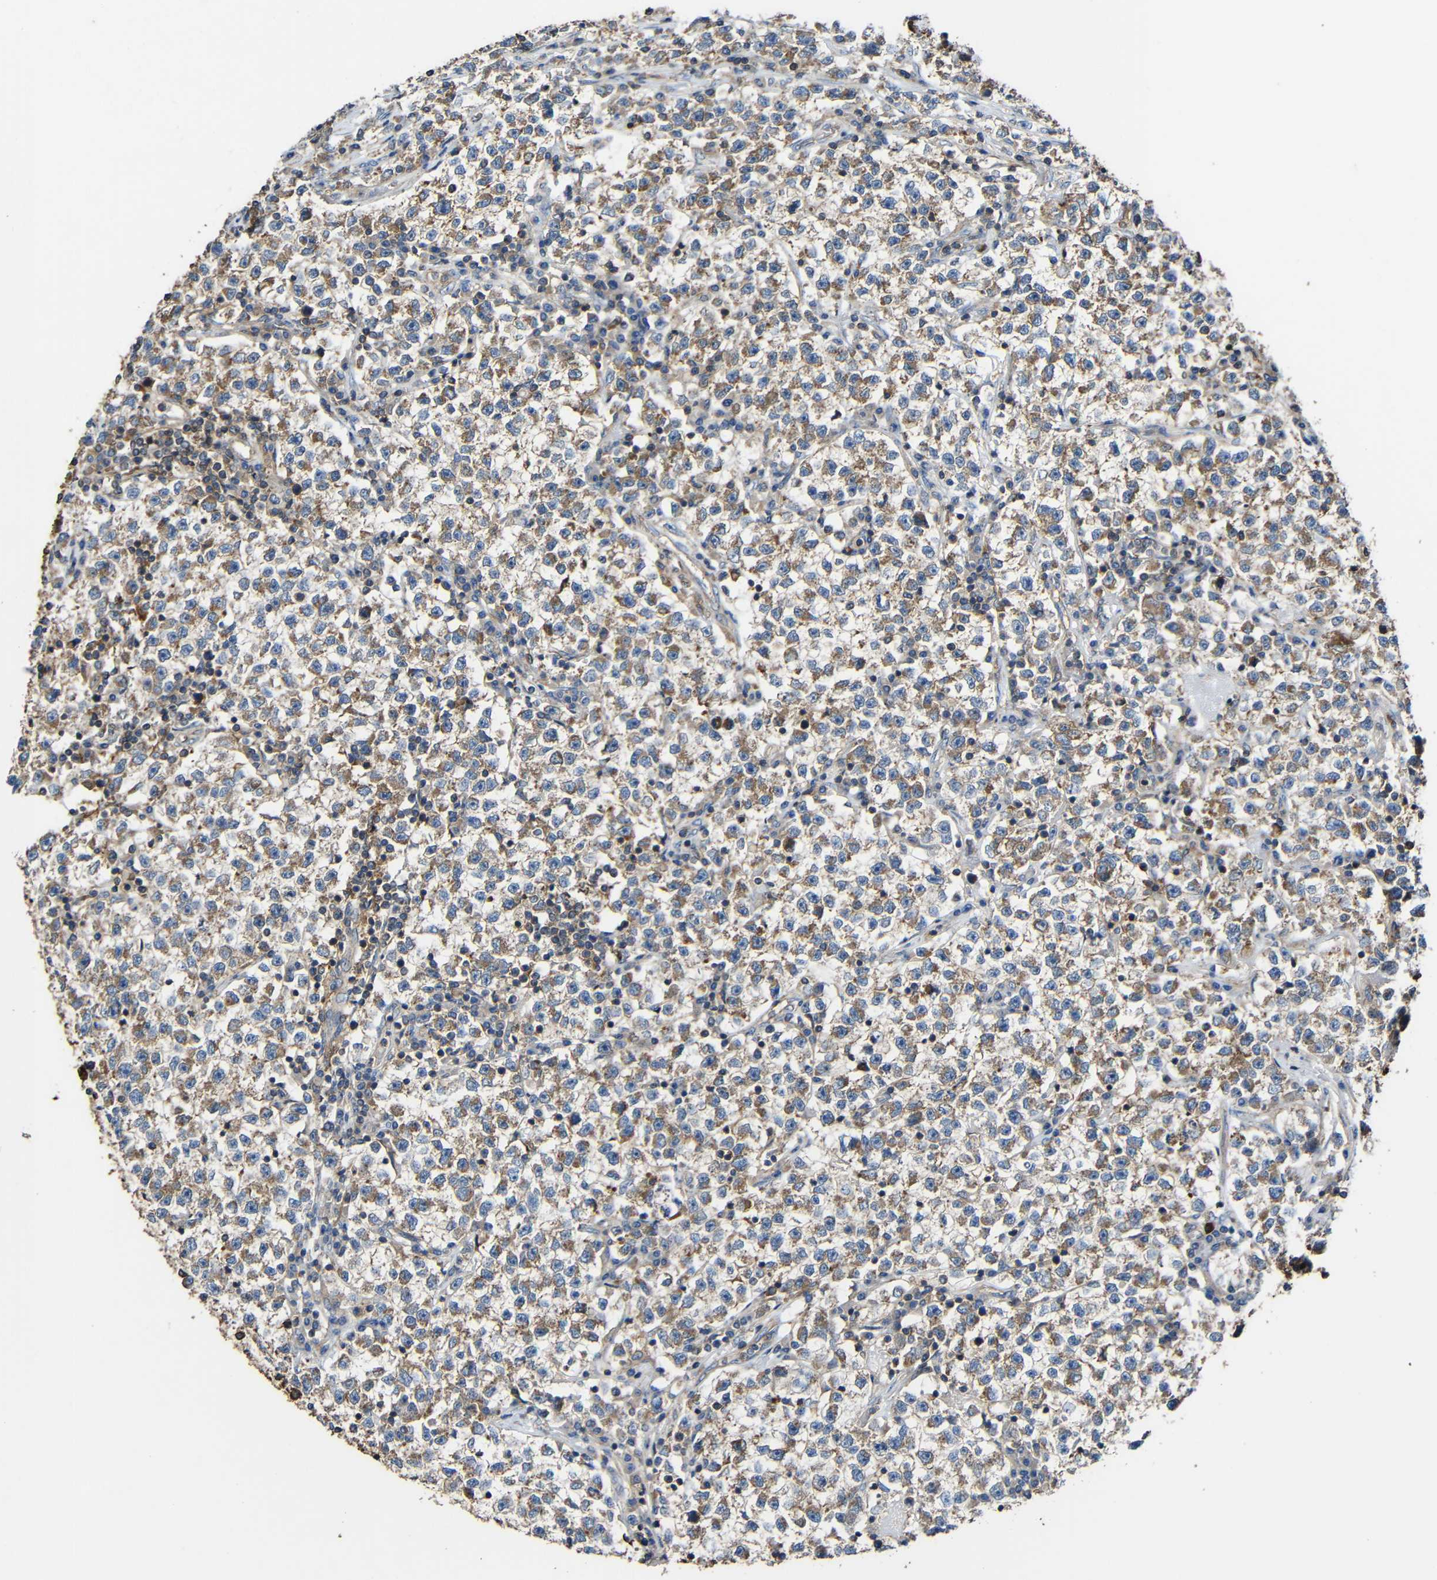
{"staining": {"intensity": "moderate", "quantity": ">75%", "location": "cytoplasmic/membranous"}, "tissue": "testis cancer", "cell_type": "Tumor cells", "image_type": "cancer", "snomed": [{"axis": "morphology", "description": "Seminoma, NOS"}, {"axis": "topography", "description": "Testis"}], "caption": "Protein staining of testis cancer tissue exhibits moderate cytoplasmic/membranous positivity in about >75% of tumor cells.", "gene": "RHOT2", "patient": {"sex": "male", "age": 22}}